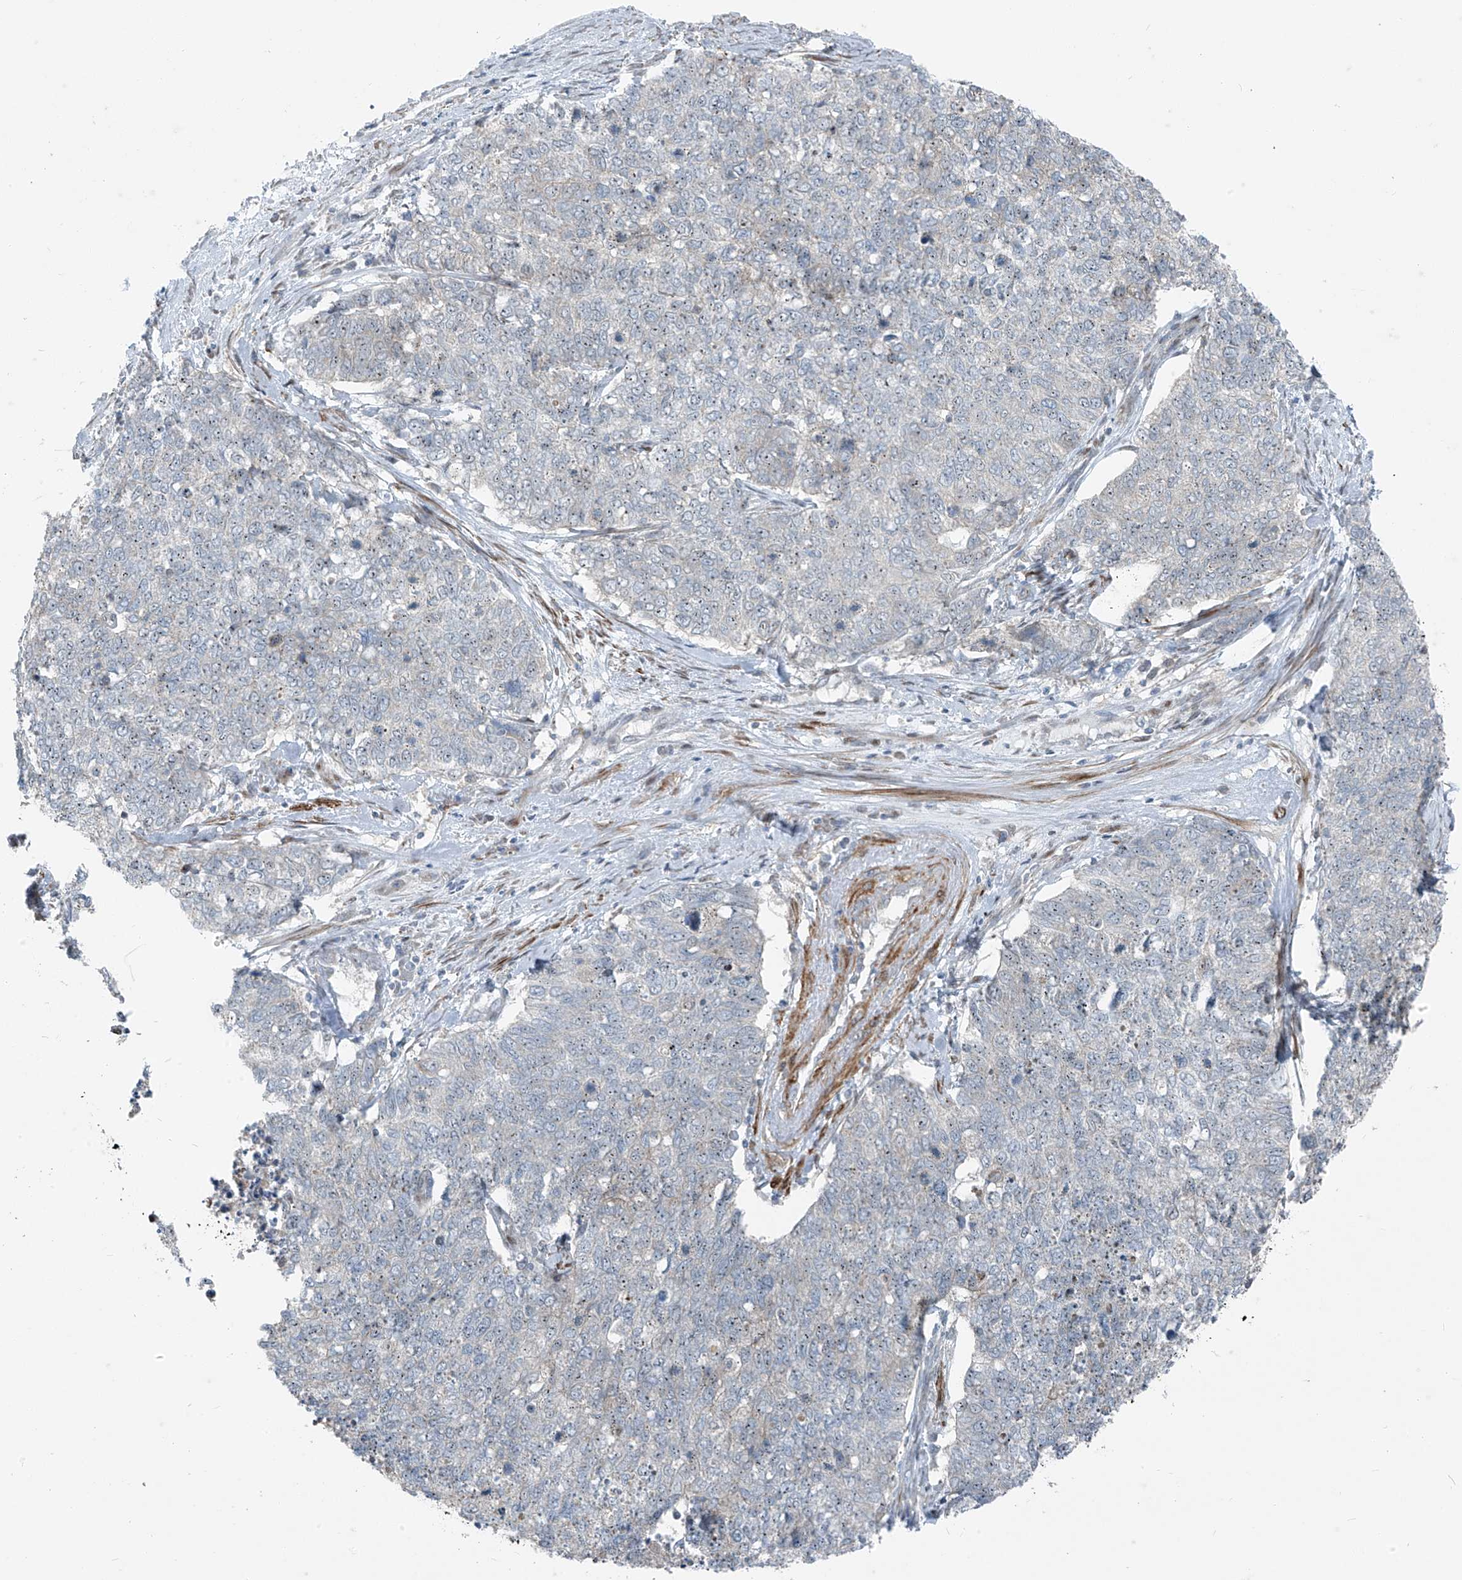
{"staining": {"intensity": "negative", "quantity": "none", "location": "none"}, "tissue": "cervical cancer", "cell_type": "Tumor cells", "image_type": "cancer", "snomed": [{"axis": "morphology", "description": "Squamous cell carcinoma, NOS"}, {"axis": "topography", "description": "Cervix"}], "caption": "Immunohistochemical staining of cervical squamous cell carcinoma reveals no significant staining in tumor cells.", "gene": "PPCS", "patient": {"sex": "female", "age": 63}}